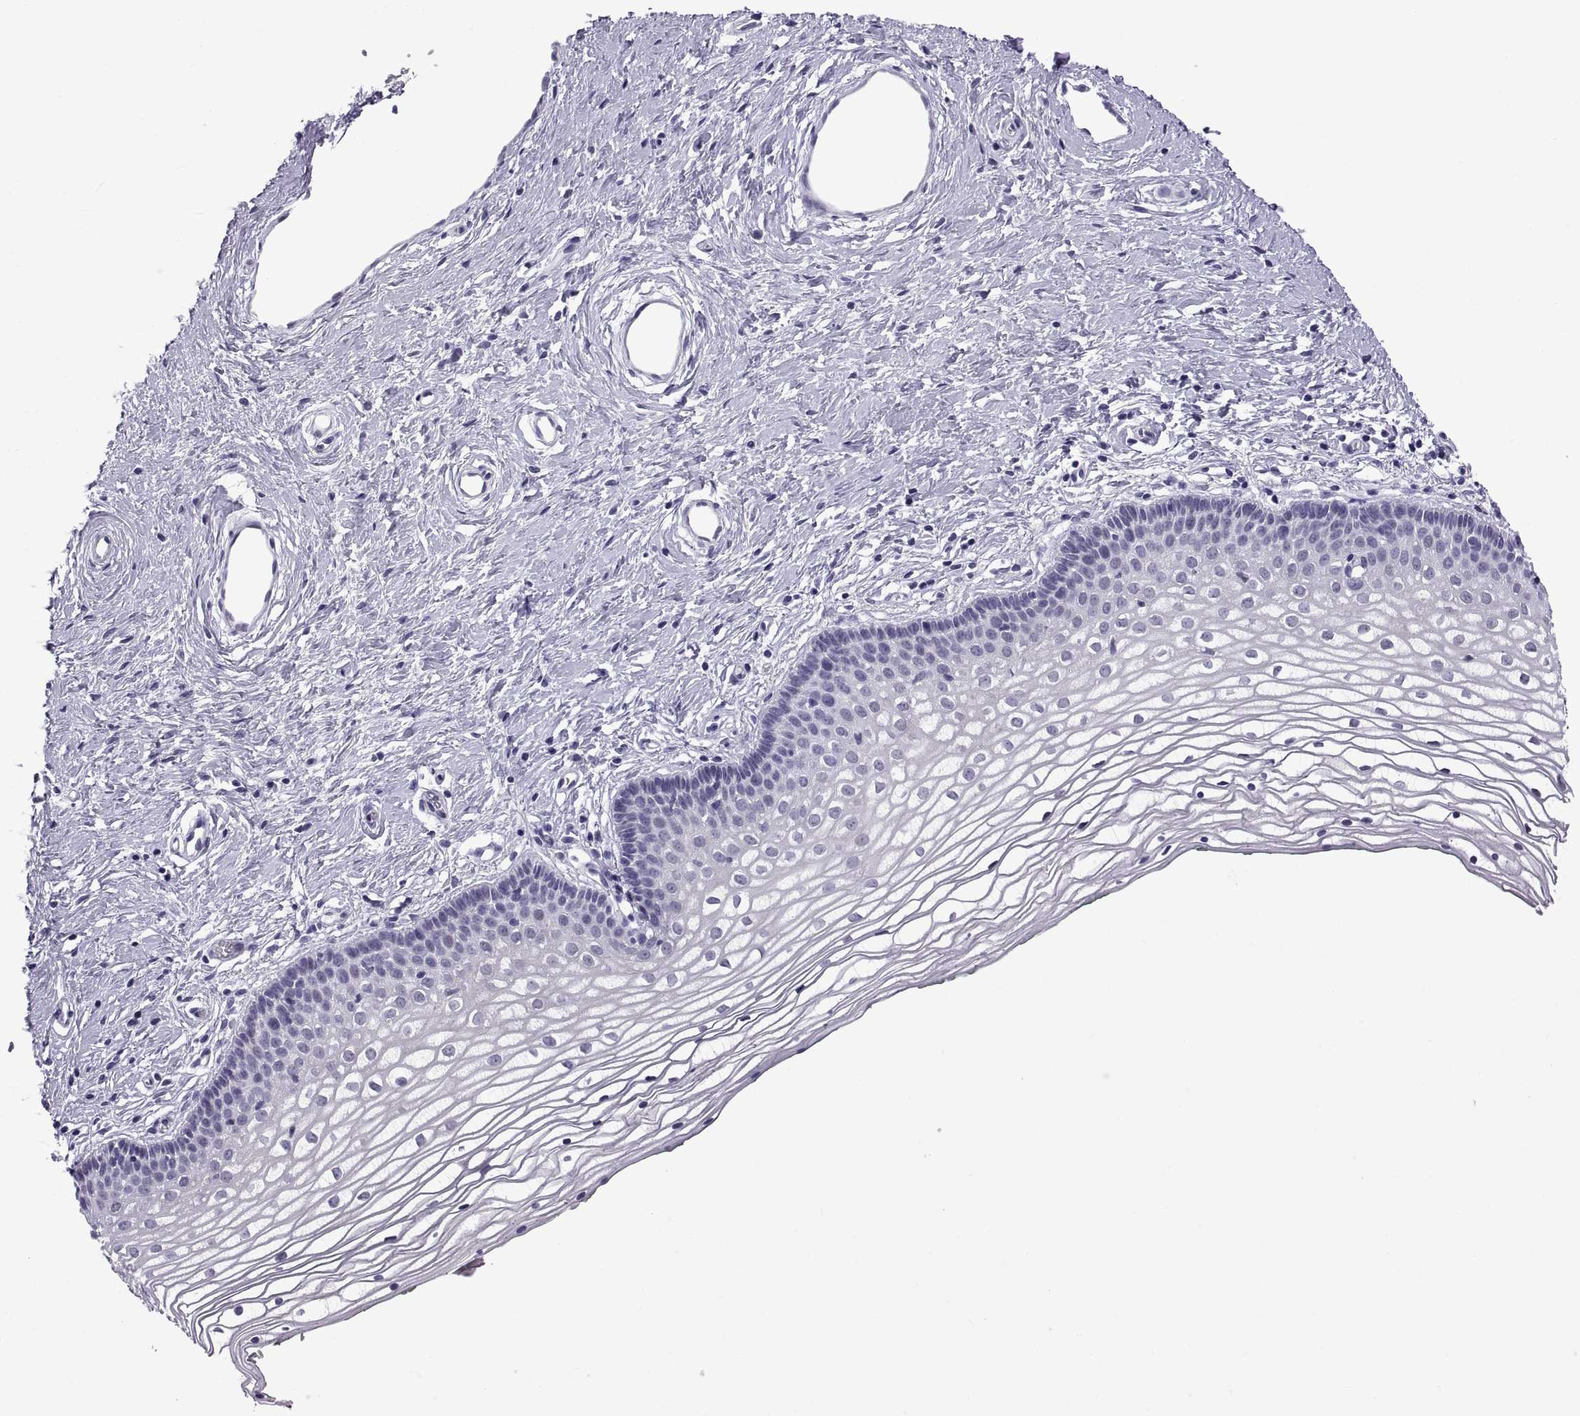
{"staining": {"intensity": "negative", "quantity": "none", "location": "none"}, "tissue": "vagina", "cell_type": "Squamous epithelial cells", "image_type": "normal", "snomed": [{"axis": "morphology", "description": "Normal tissue, NOS"}, {"axis": "topography", "description": "Vagina"}], "caption": "Immunohistochemistry micrograph of benign vagina stained for a protein (brown), which shows no positivity in squamous epithelial cells.", "gene": "C3orf22", "patient": {"sex": "female", "age": 36}}